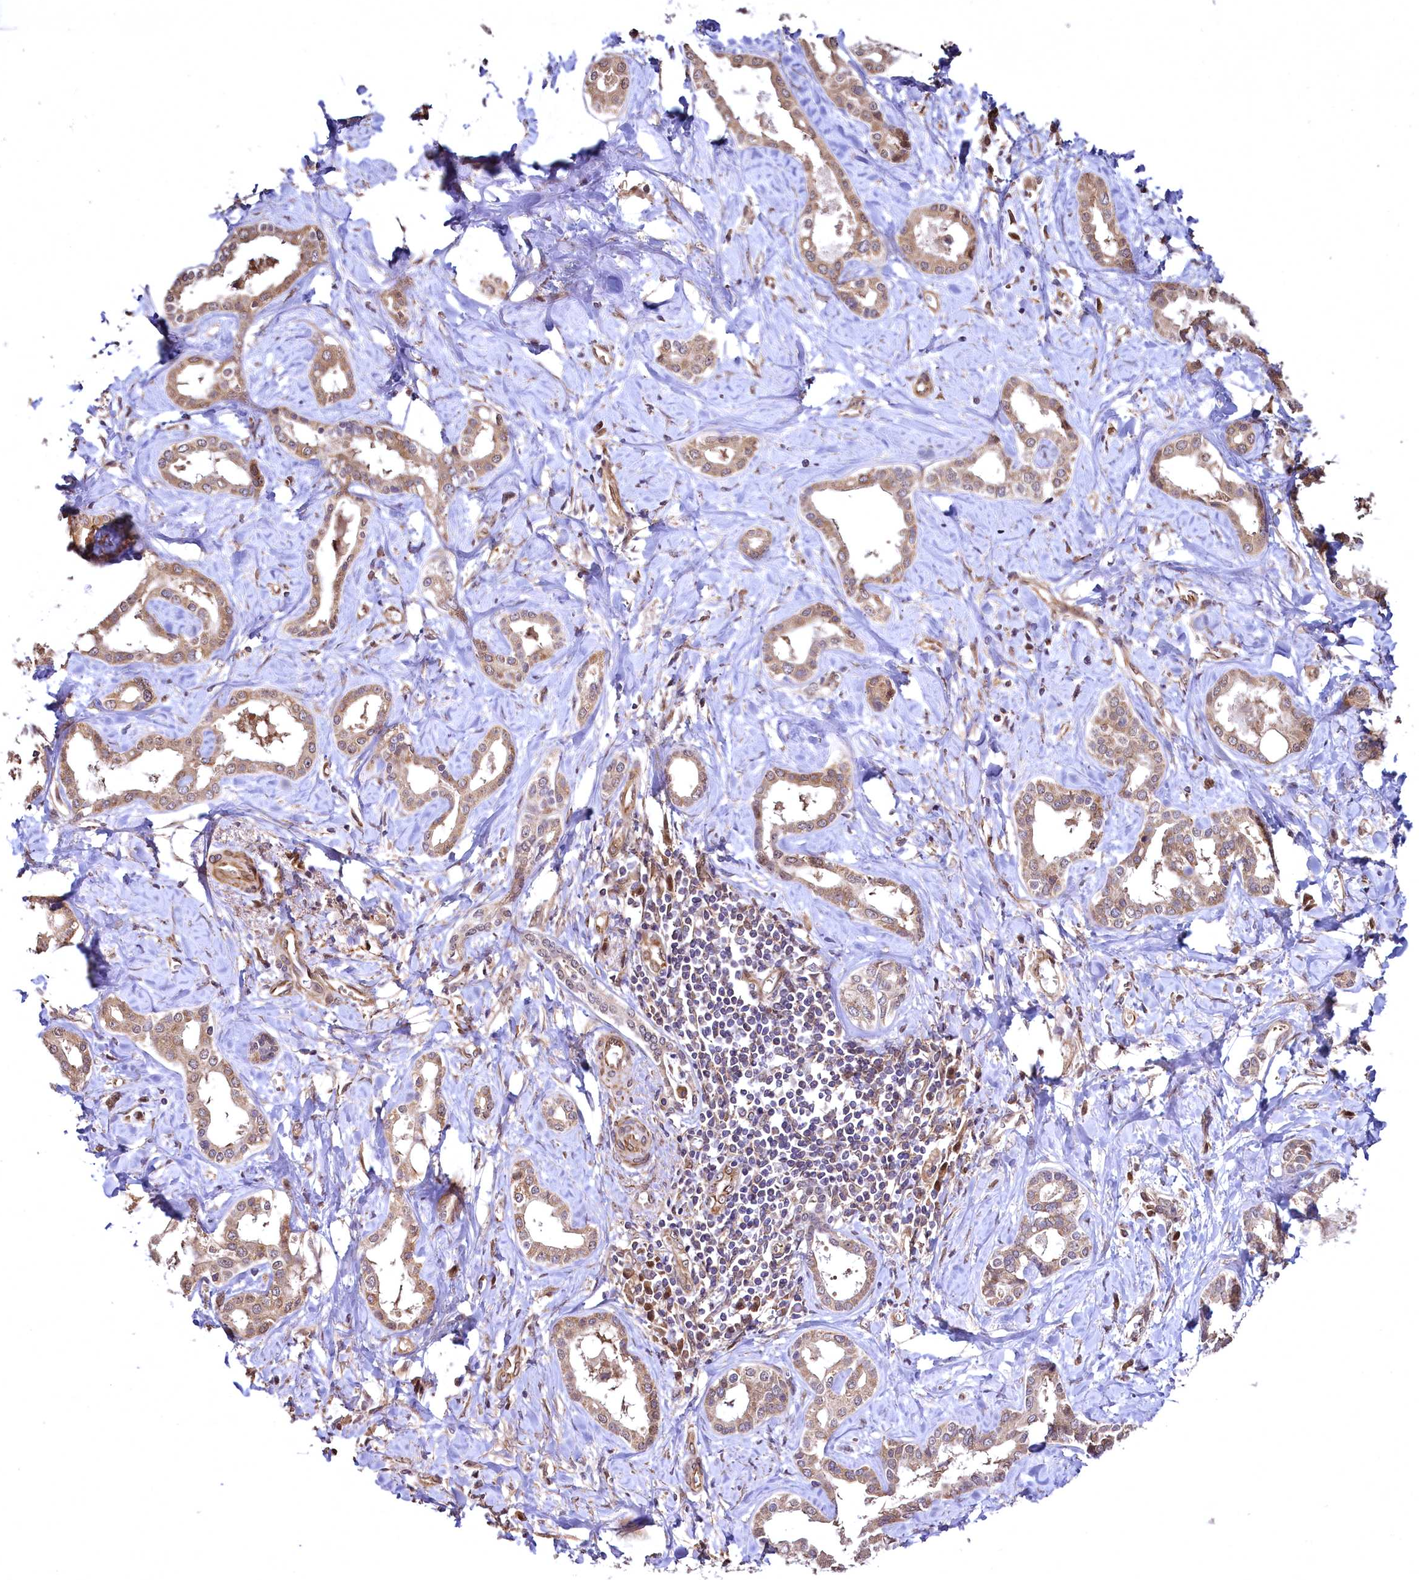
{"staining": {"intensity": "weak", "quantity": ">75%", "location": "cytoplasmic/membranous,nuclear"}, "tissue": "liver cancer", "cell_type": "Tumor cells", "image_type": "cancer", "snomed": [{"axis": "morphology", "description": "Cholangiocarcinoma"}, {"axis": "topography", "description": "Liver"}], "caption": "Weak cytoplasmic/membranous and nuclear staining is identified in approximately >75% of tumor cells in liver cancer.", "gene": "TBCEL", "patient": {"sex": "female", "age": 77}}